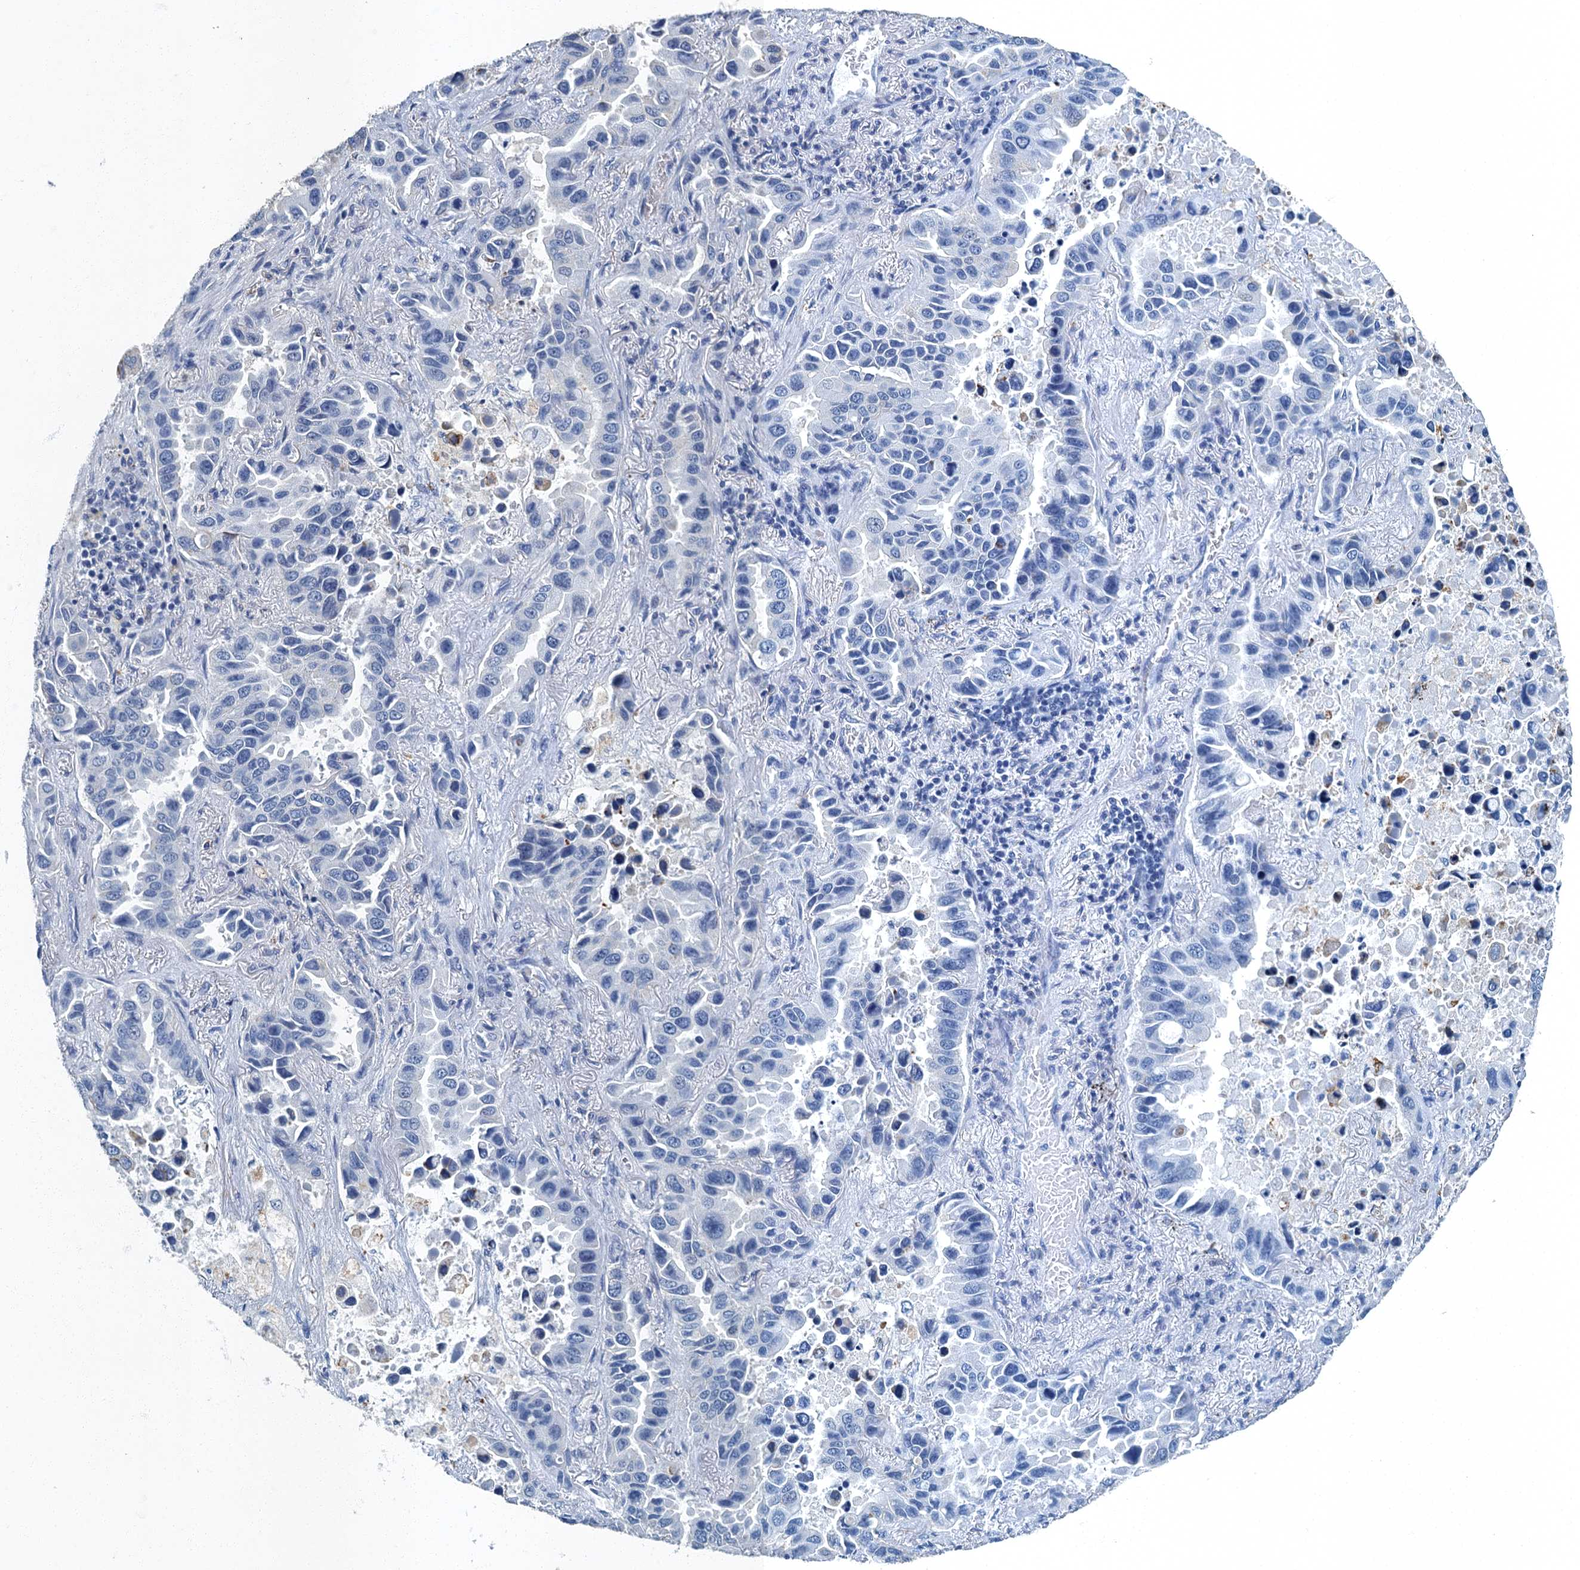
{"staining": {"intensity": "negative", "quantity": "none", "location": "none"}, "tissue": "lung cancer", "cell_type": "Tumor cells", "image_type": "cancer", "snomed": [{"axis": "morphology", "description": "Adenocarcinoma, NOS"}, {"axis": "topography", "description": "Lung"}], "caption": "Tumor cells show no significant protein positivity in lung adenocarcinoma.", "gene": "GADL1", "patient": {"sex": "male", "age": 64}}